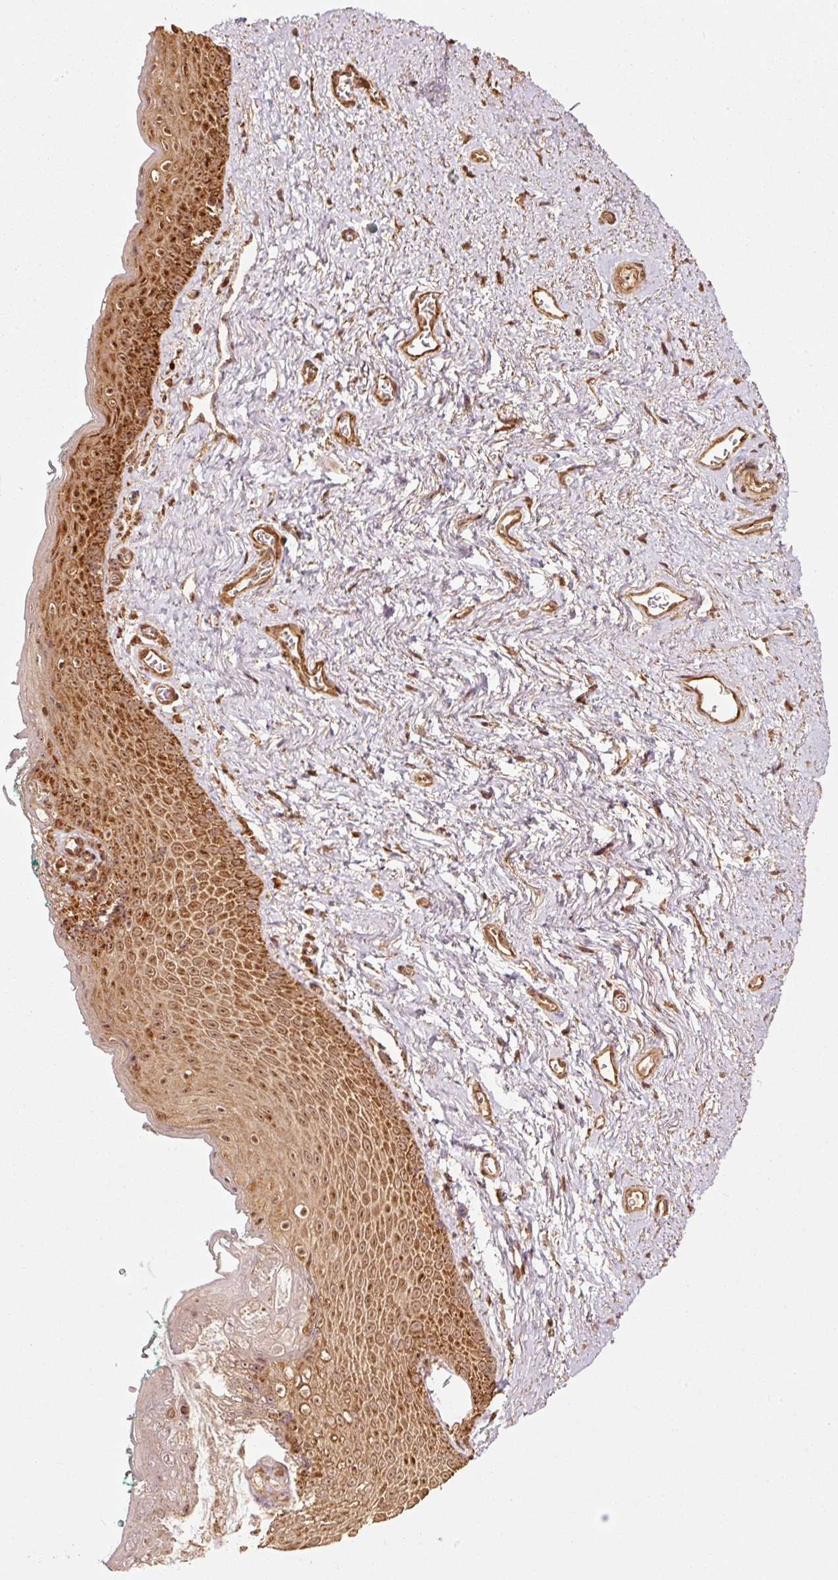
{"staining": {"intensity": "strong", "quantity": ">75%", "location": "cytoplasmic/membranous"}, "tissue": "vagina", "cell_type": "Squamous epithelial cells", "image_type": "normal", "snomed": [{"axis": "morphology", "description": "Normal tissue, NOS"}, {"axis": "topography", "description": "Vulva"}, {"axis": "topography", "description": "Vagina"}, {"axis": "topography", "description": "Peripheral nerve tissue"}], "caption": "Protein expression analysis of benign vagina displays strong cytoplasmic/membranous expression in about >75% of squamous epithelial cells.", "gene": "MRPL16", "patient": {"sex": "female", "age": 66}}